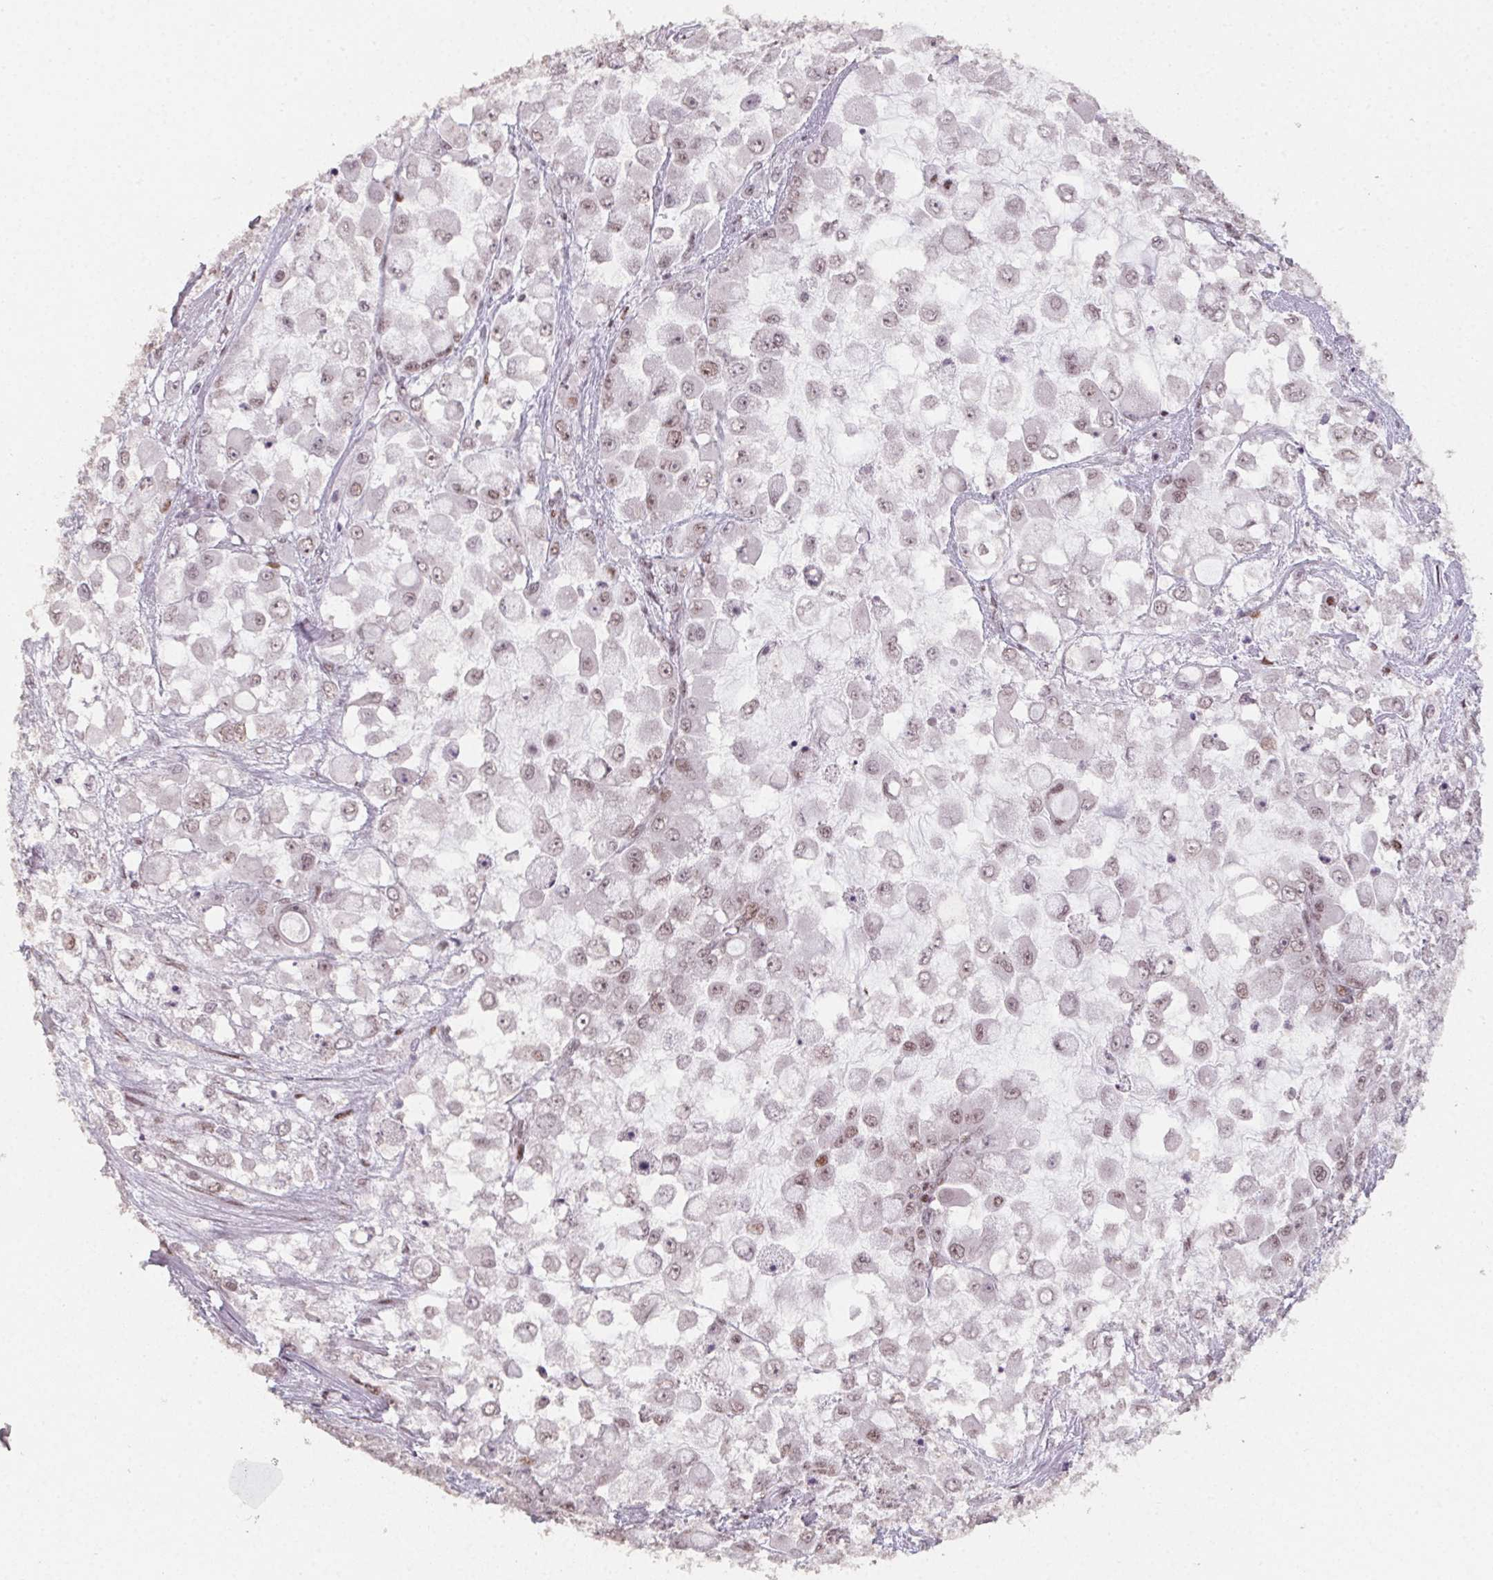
{"staining": {"intensity": "weak", "quantity": "<25%", "location": "nuclear"}, "tissue": "stomach cancer", "cell_type": "Tumor cells", "image_type": "cancer", "snomed": [{"axis": "morphology", "description": "Adenocarcinoma, NOS"}, {"axis": "topography", "description": "Stomach"}], "caption": "The immunohistochemistry histopathology image has no significant expression in tumor cells of stomach cancer (adenocarcinoma) tissue.", "gene": "KMT2A", "patient": {"sex": "female", "age": 76}}